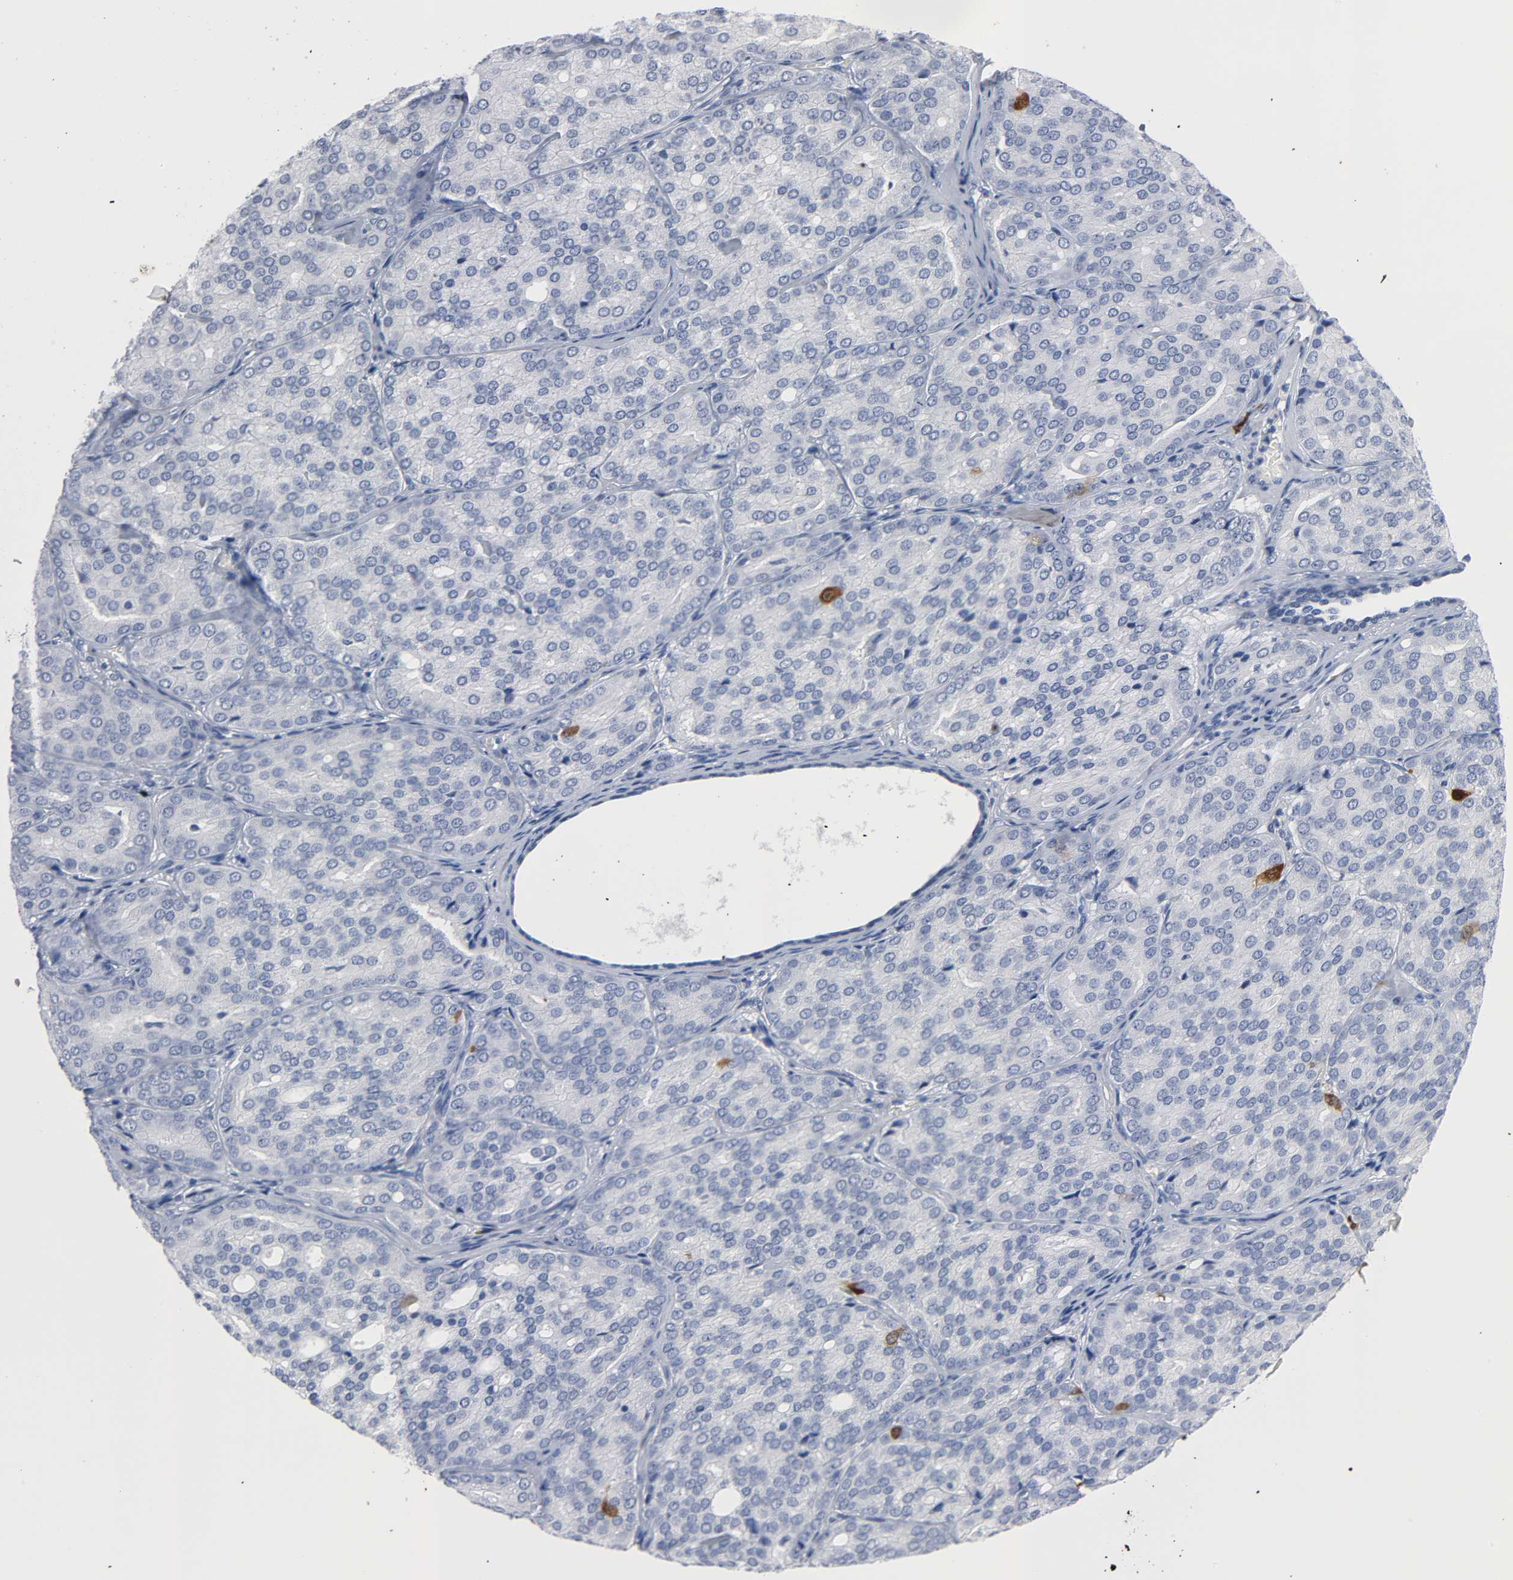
{"staining": {"intensity": "strong", "quantity": "<25%", "location": "cytoplasmic/membranous,nuclear"}, "tissue": "prostate cancer", "cell_type": "Tumor cells", "image_type": "cancer", "snomed": [{"axis": "morphology", "description": "Adenocarcinoma, High grade"}, {"axis": "topography", "description": "Prostate"}], "caption": "Human adenocarcinoma (high-grade) (prostate) stained with a protein marker shows strong staining in tumor cells.", "gene": "CDC20", "patient": {"sex": "male", "age": 64}}